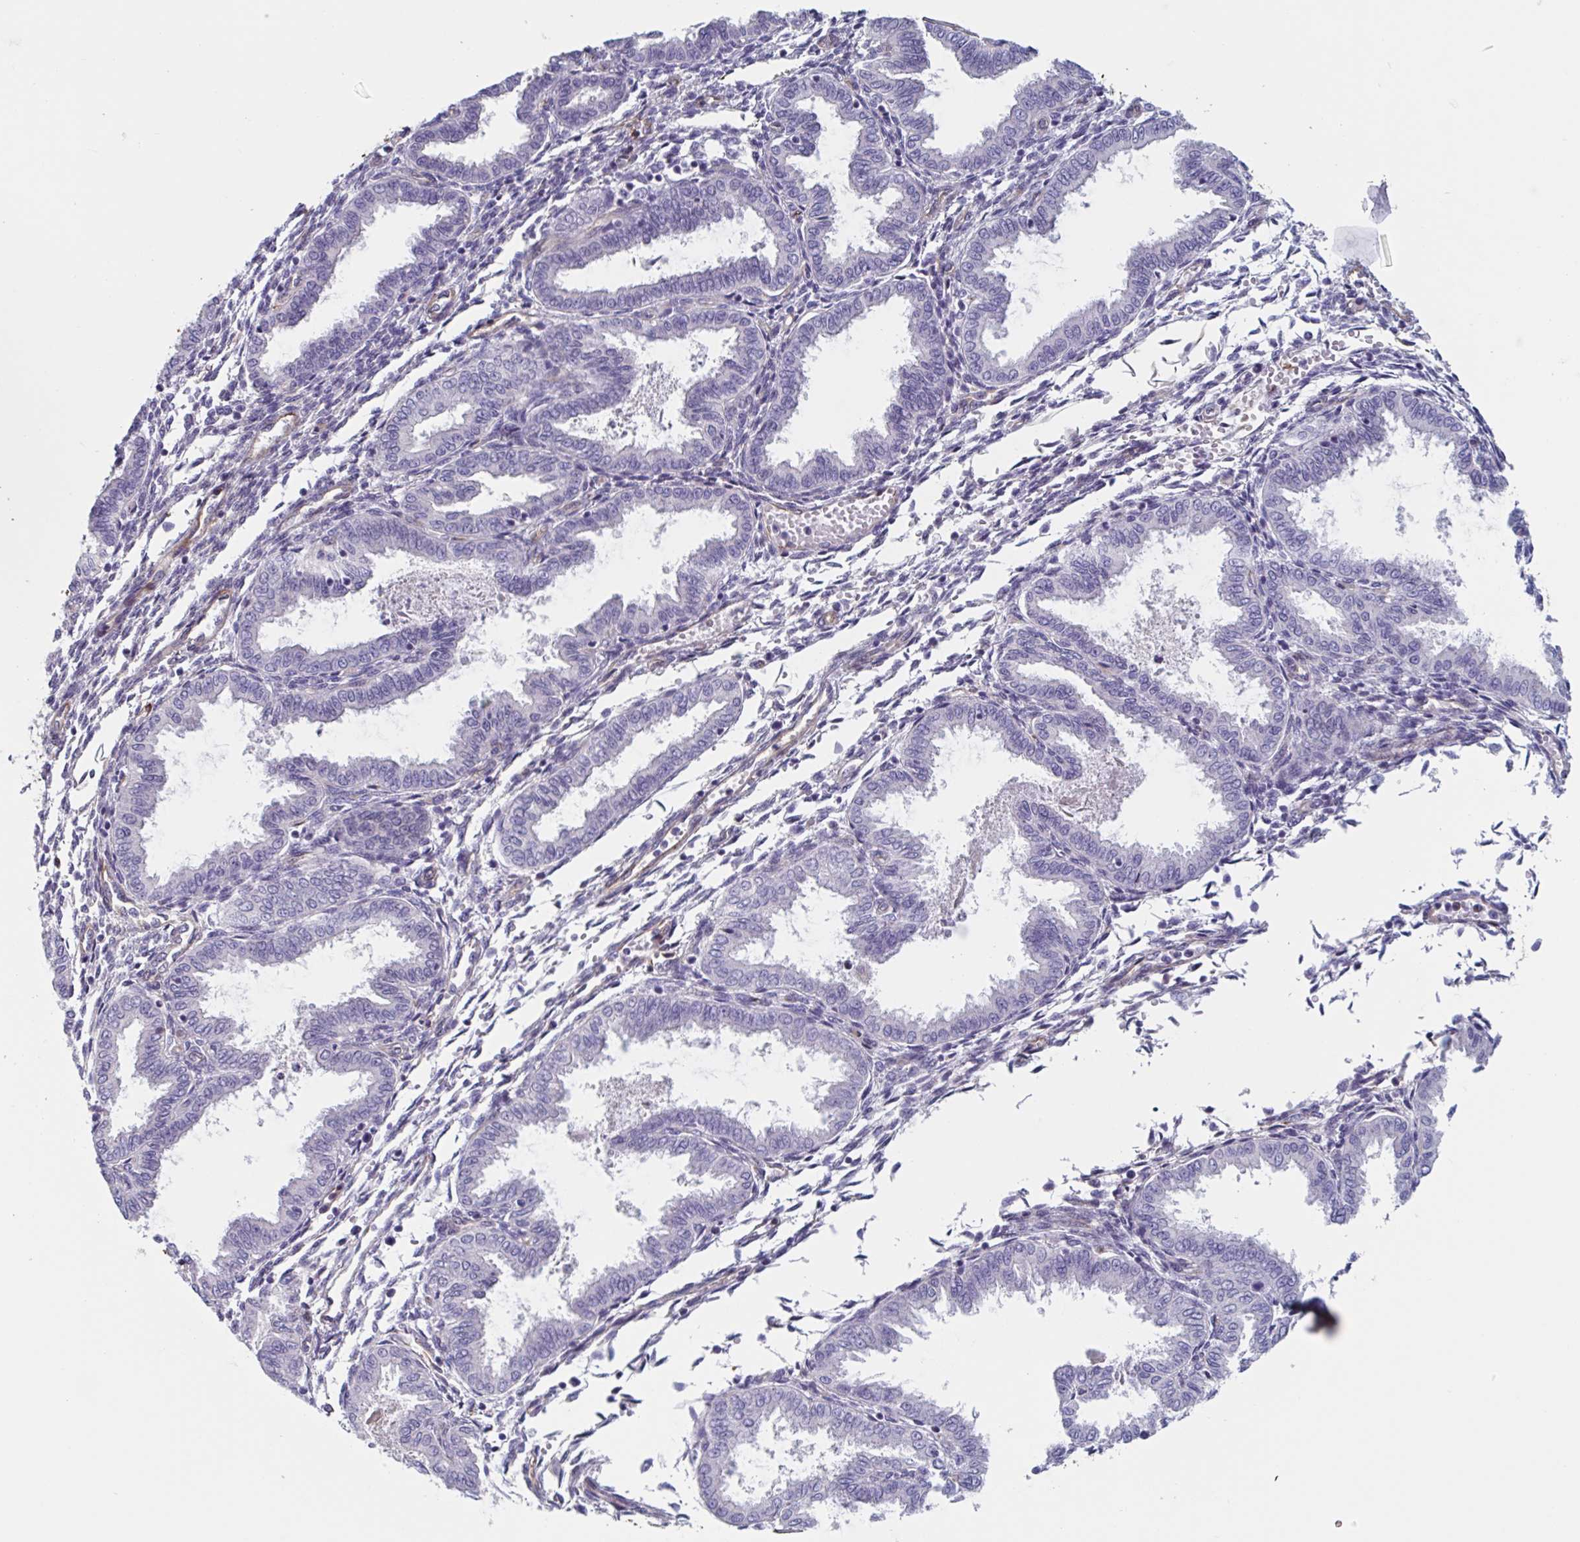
{"staining": {"intensity": "negative", "quantity": "none", "location": "none"}, "tissue": "endometrium", "cell_type": "Cells in endometrial stroma", "image_type": "normal", "snomed": [{"axis": "morphology", "description": "Normal tissue, NOS"}, {"axis": "topography", "description": "Endometrium"}], "caption": "This histopathology image is of unremarkable endometrium stained with immunohistochemistry (IHC) to label a protein in brown with the nuclei are counter-stained blue. There is no staining in cells in endometrial stroma. The staining is performed using DAB (3,3'-diaminobenzidine) brown chromogen with nuclei counter-stained in using hematoxylin.", "gene": "CITED4", "patient": {"sex": "female", "age": 33}}